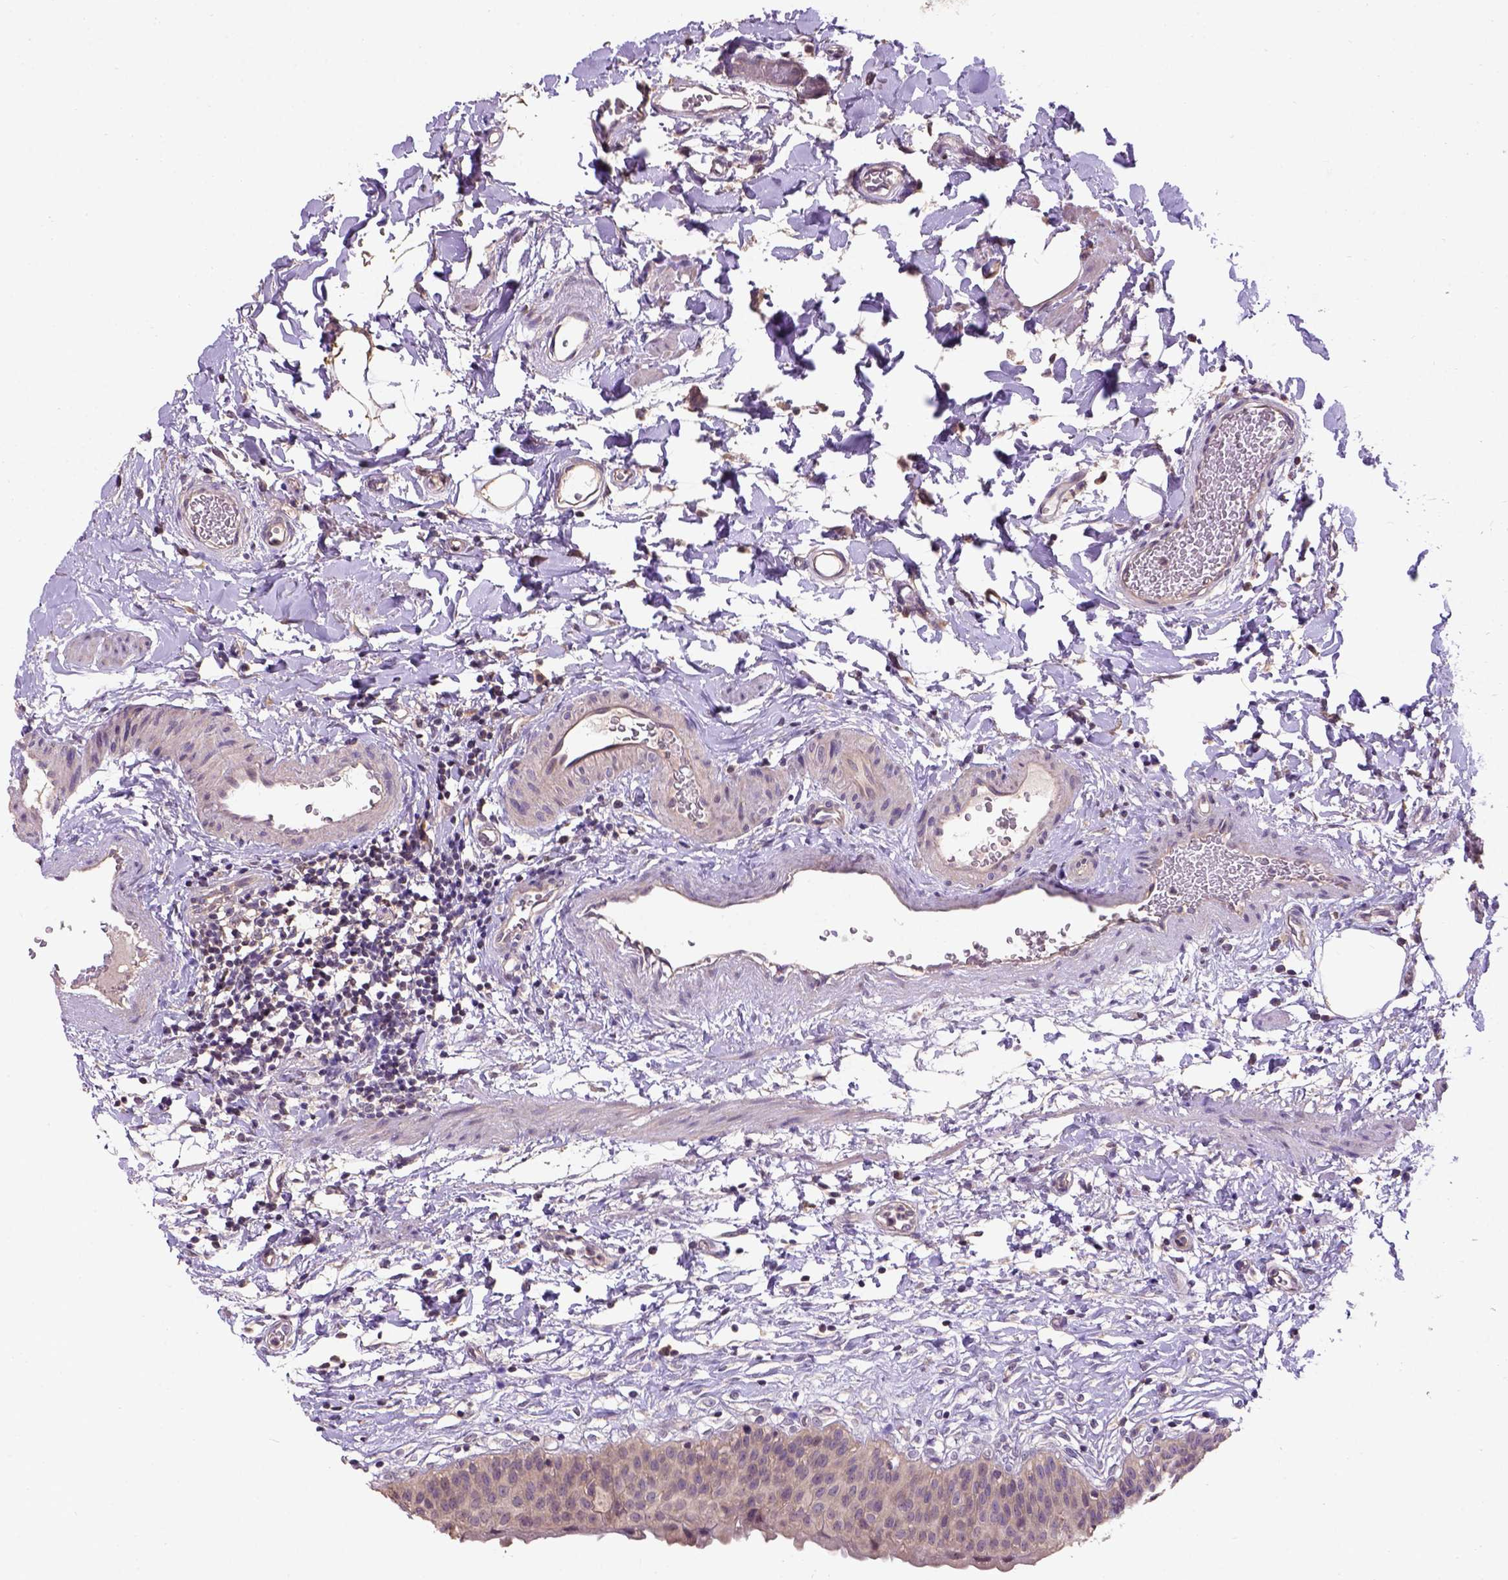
{"staining": {"intensity": "negative", "quantity": "none", "location": "none"}, "tissue": "urinary bladder", "cell_type": "Urothelial cells", "image_type": "normal", "snomed": [{"axis": "morphology", "description": "Normal tissue, NOS"}, {"axis": "topography", "description": "Urinary bladder"}], "caption": "An IHC photomicrograph of unremarkable urinary bladder is shown. There is no staining in urothelial cells of urinary bladder. (Brightfield microscopy of DAB IHC at high magnification).", "gene": "KBTBD8", "patient": {"sex": "male", "age": 55}}